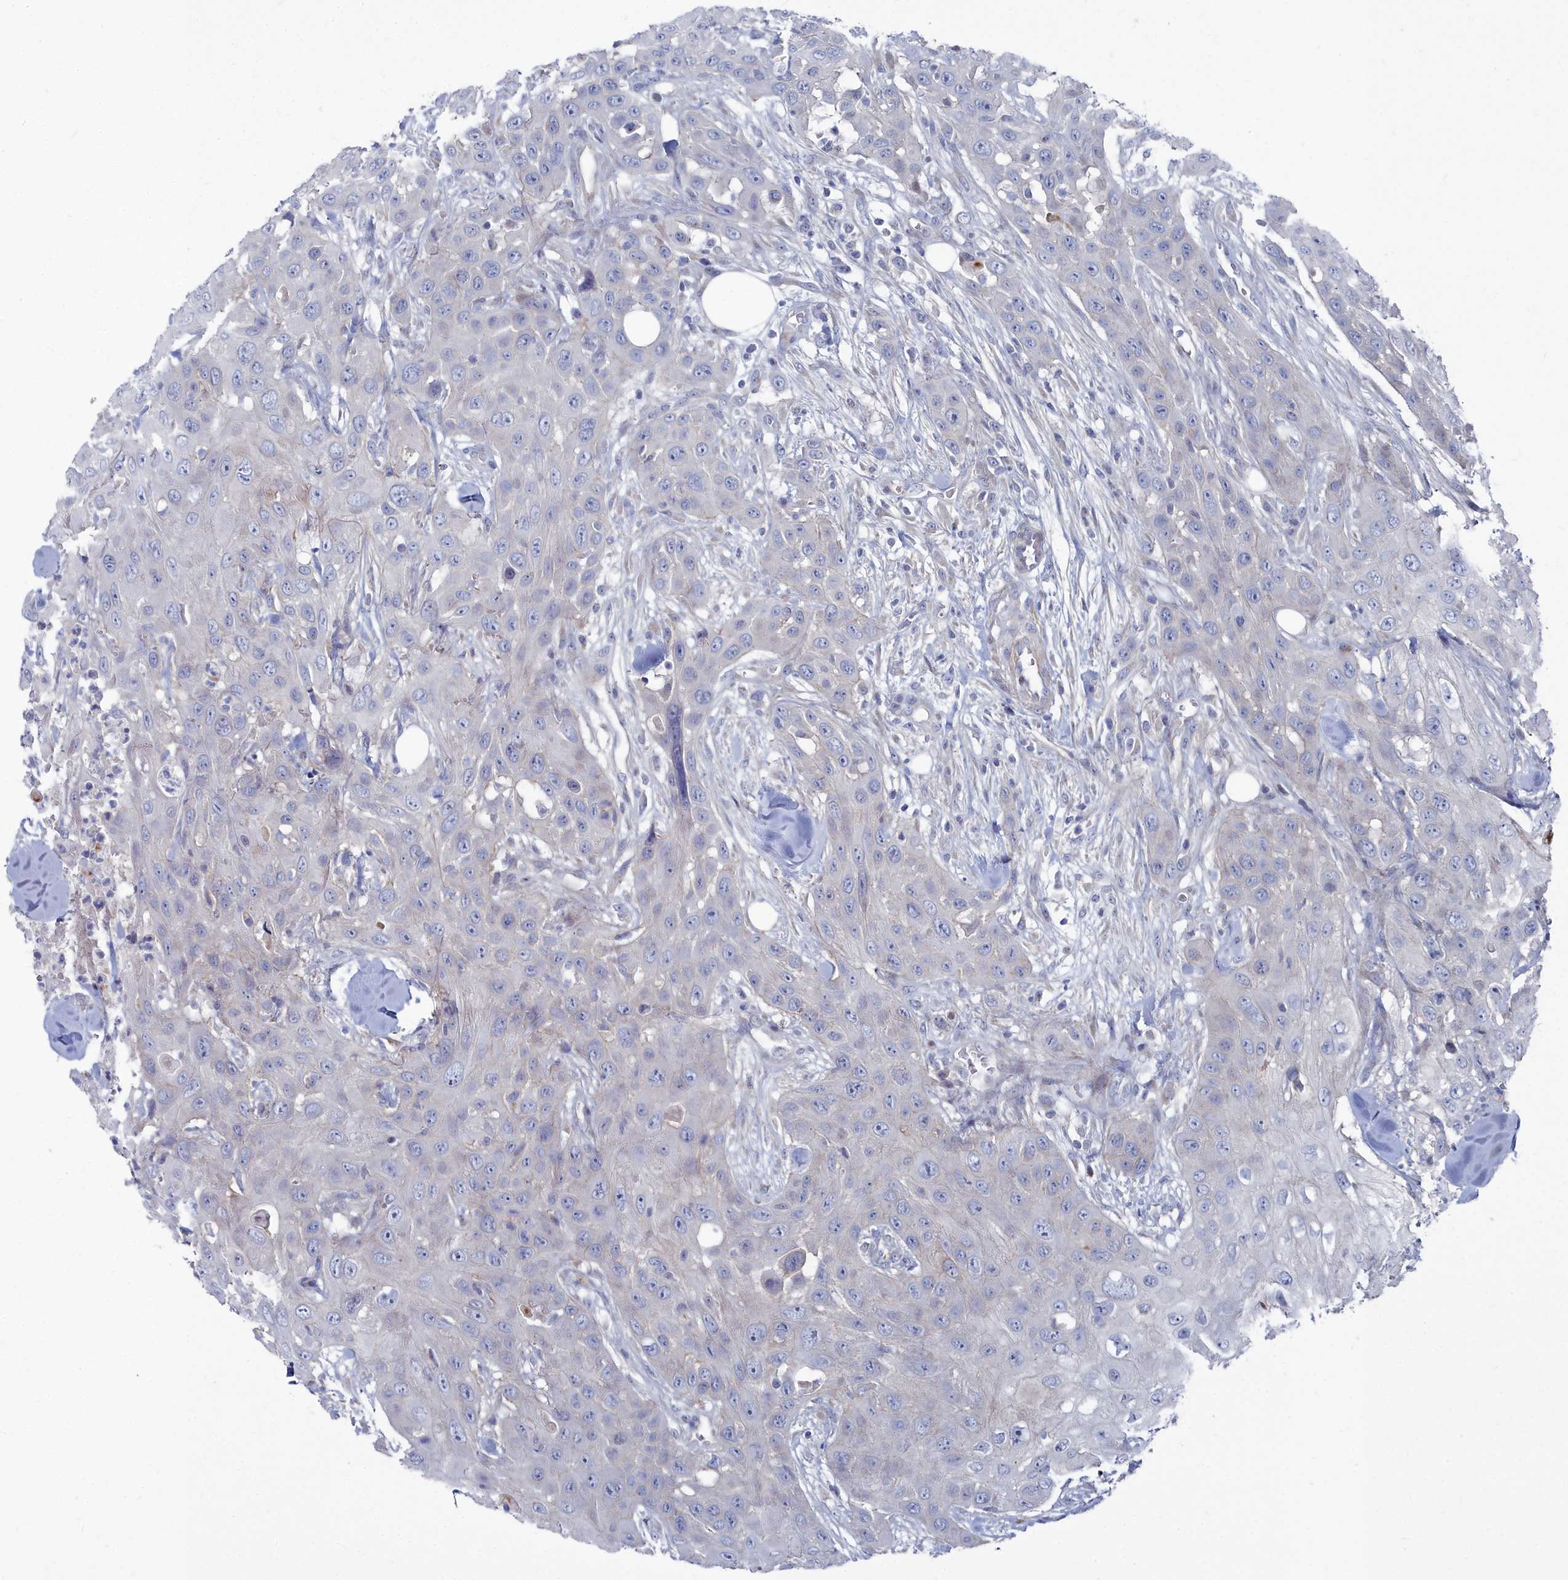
{"staining": {"intensity": "negative", "quantity": "none", "location": "none"}, "tissue": "head and neck cancer", "cell_type": "Tumor cells", "image_type": "cancer", "snomed": [{"axis": "morphology", "description": "Squamous cell carcinoma, NOS"}, {"axis": "topography", "description": "Head-Neck"}], "caption": "There is no significant staining in tumor cells of head and neck cancer (squamous cell carcinoma).", "gene": "SHISAL2A", "patient": {"sex": "male", "age": 81}}